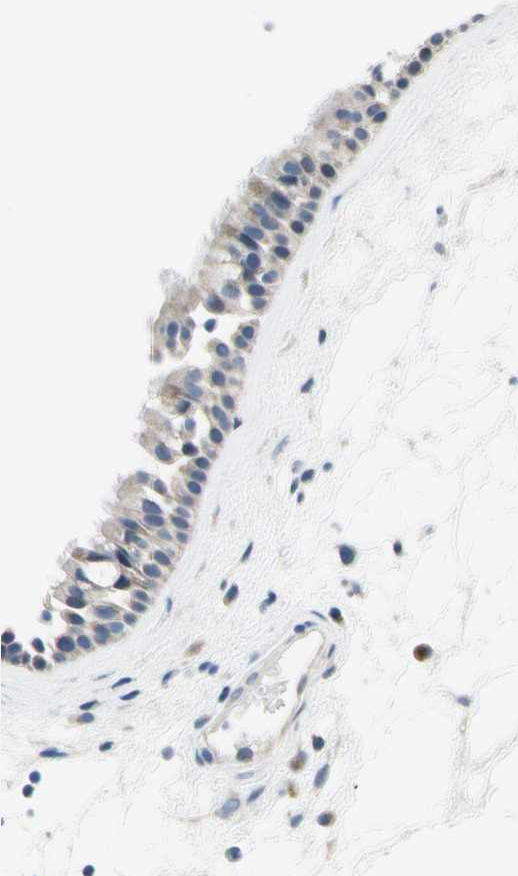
{"staining": {"intensity": "weak", "quantity": "<25%", "location": "cytoplasmic/membranous"}, "tissue": "nasopharynx", "cell_type": "Respiratory epithelial cells", "image_type": "normal", "snomed": [{"axis": "morphology", "description": "Normal tissue, NOS"}, {"axis": "morphology", "description": "Inflammation, NOS"}, {"axis": "topography", "description": "Nasopharynx"}], "caption": "A histopathology image of nasopharynx stained for a protein shows no brown staining in respiratory epithelial cells.", "gene": "NFASC", "patient": {"sex": "male", "age": 48}}